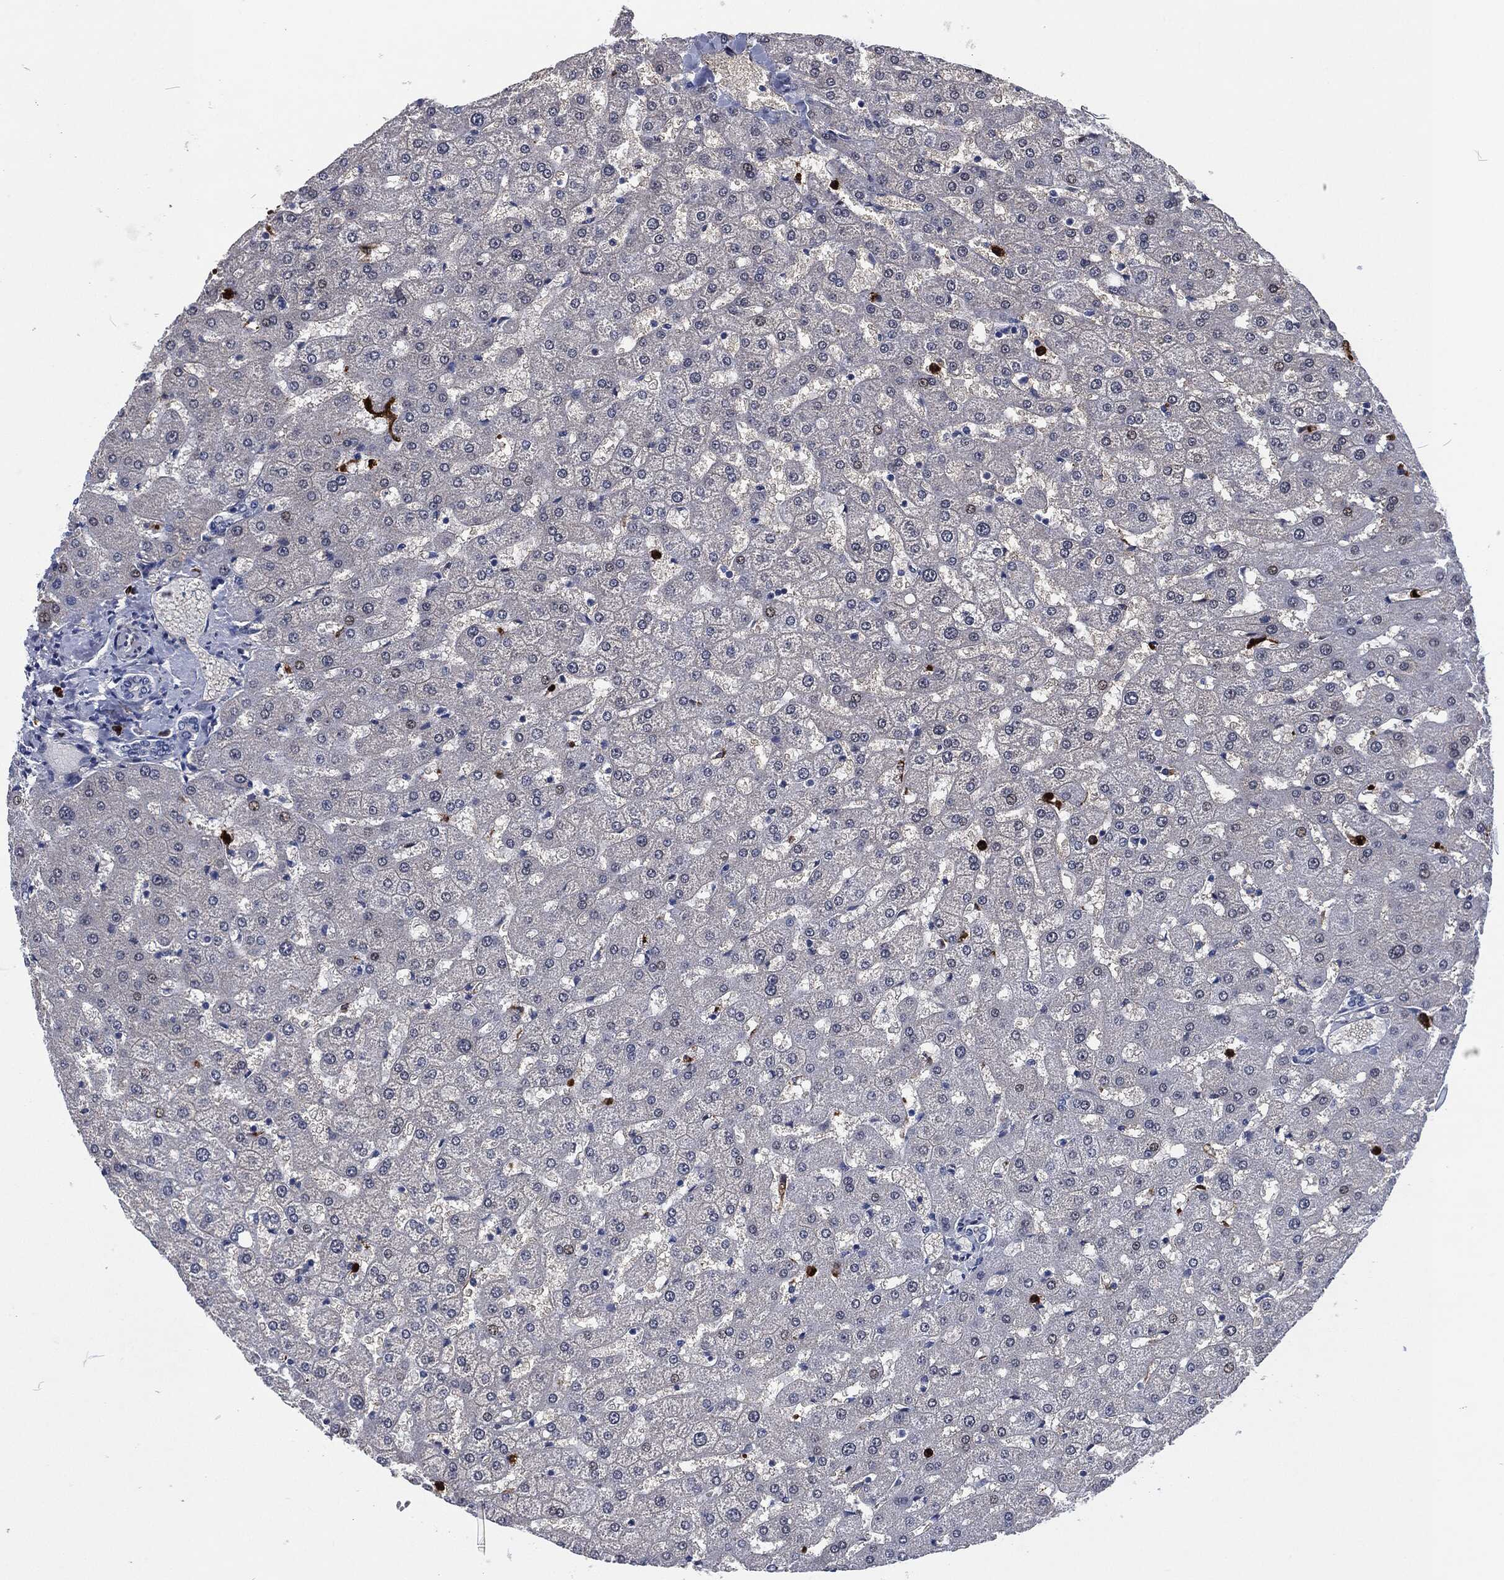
{"staining": {"intensity": "negative", "quantity": "none", "location": "none"}, "tissue": "liver", "cell_type": "Cholangiocytes", "image_type": "normal", "snomed": [{"axis": "morphology", "description": "Normal tissue, NOS"}, {"axis": "topography", "description": "Liver"}], "caption": "High power microscopy image of an immunohistochemistry histopathology image of benign liver, revealing no significant staining in cholangiocytes.", "gene": "MPO", "patient": {"sex": "female", "age": 50}}